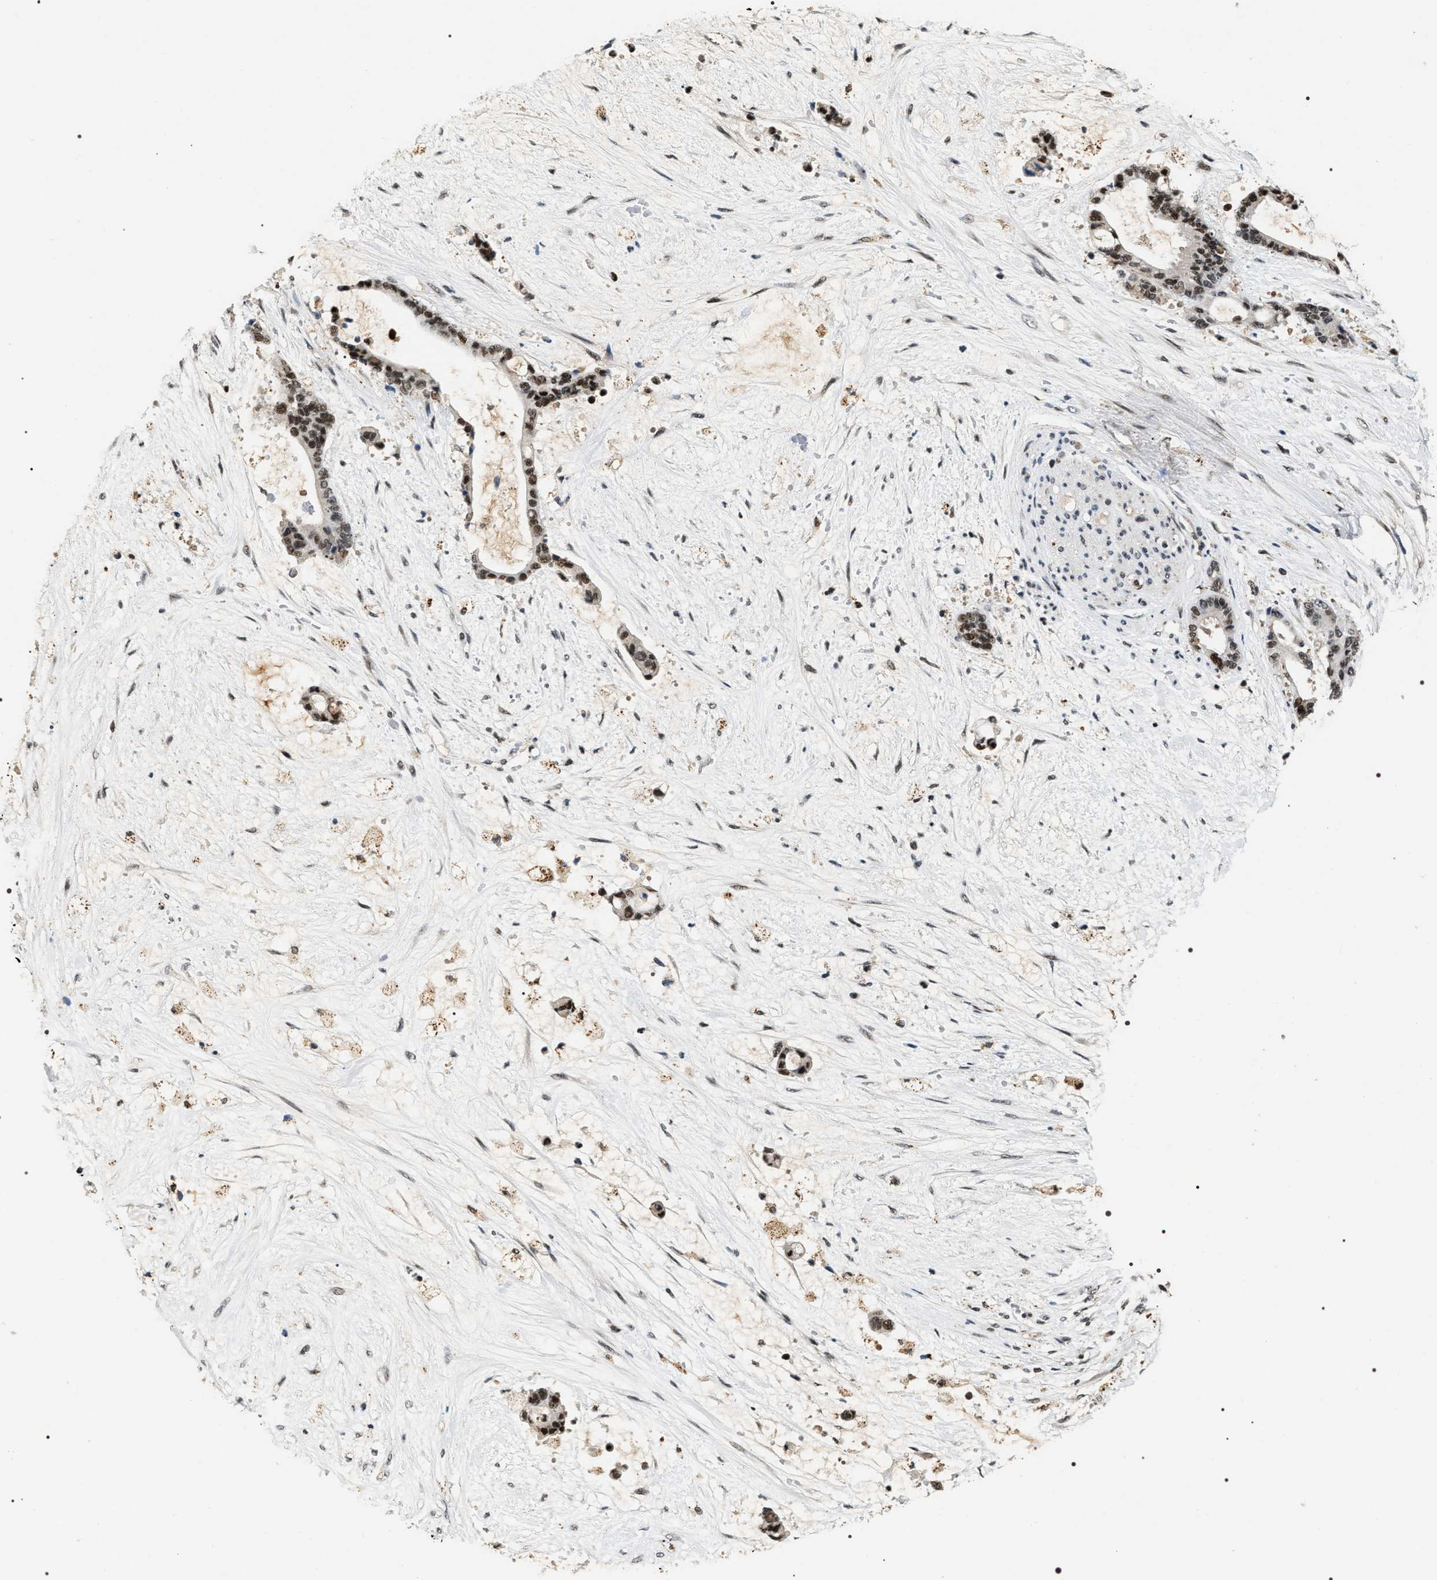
{"staining": {"intensity": "moderate", "quantity": ">75%", "location": "nuclear"}, "tissue": "liver cancer", "cell_type": "Tumor cells", "image_type": "cancer", "snomed": [{"axis": "morphology", "description": "Normal tissue, NOS"}, {"axis": "morphology", "description": "Cholangiocarcinoma"}, {"axis": "topography", "description": "Liver"}, {"axis": "topography", "description": "Peripheral nerve tissue"}], "caption": "Brown immunohistochemical staining in liver cancer (cholangiocarcinoma) demonstrates moderate nuclear positivity in about >75% of tumor cells.", "gene": "C7orf25", "patient": {"sex": "female", "age": 73}}